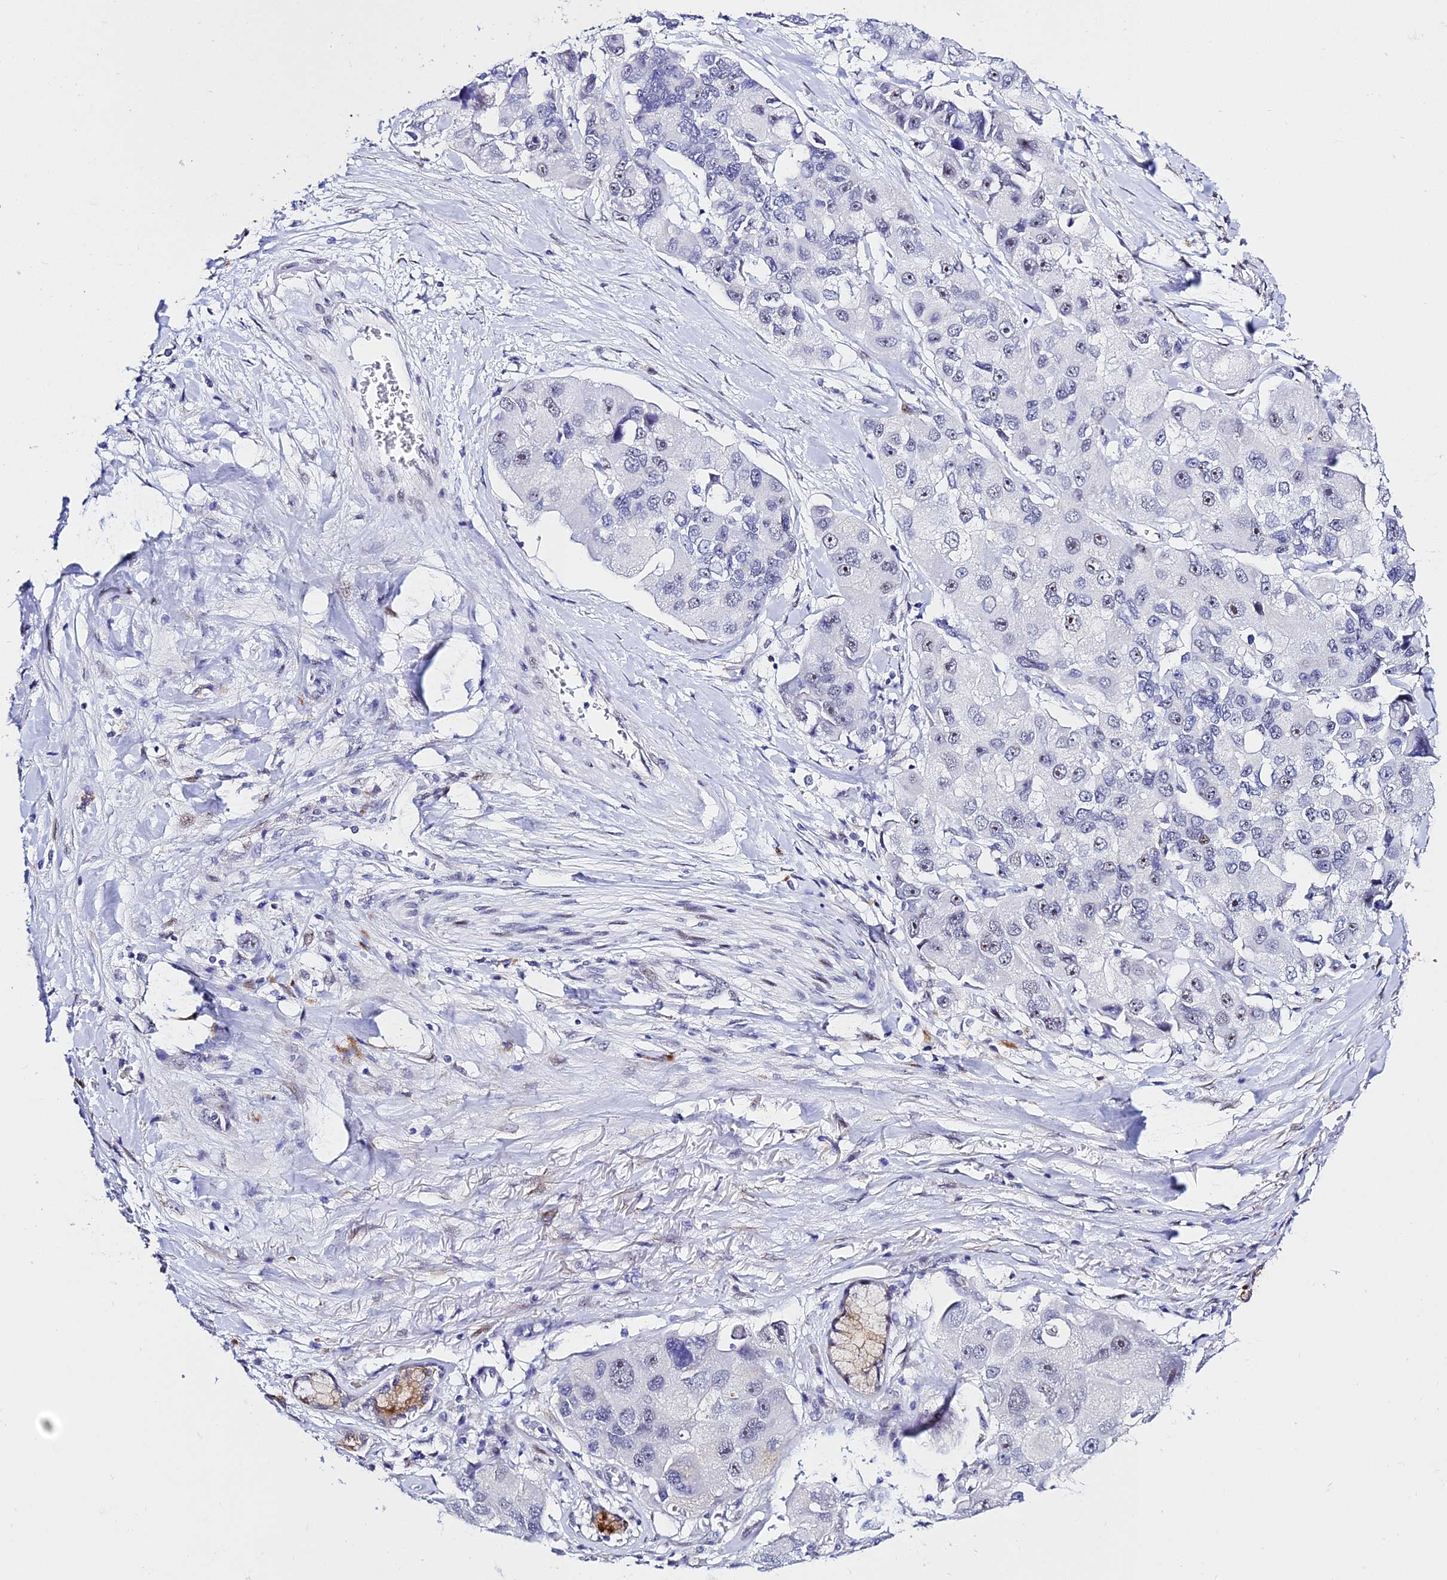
{"staining": {"intensity": "weak", "quantity": "<25%", "location": "nuclear"}, "tissue": "lung cancer", "cell_type": "Tumor cells", "image_type": "cancer", "snomed": [{"axis": "morphology", "description": "Adenocarcinoma, NOS"}, {"axis": "topography", "description": "Lung"}], "caption": "The image demonstrates no significant expression in tumor cells of lung cancer (adenocarcinoma). The staining was performed using DAB to visualize the protein expression in brown, while the nuclei were stained in blue with hematoxylin (Magnification: 20x).", "gene": "POFUT2", "patient": {"sex": "female", "age": 54}}